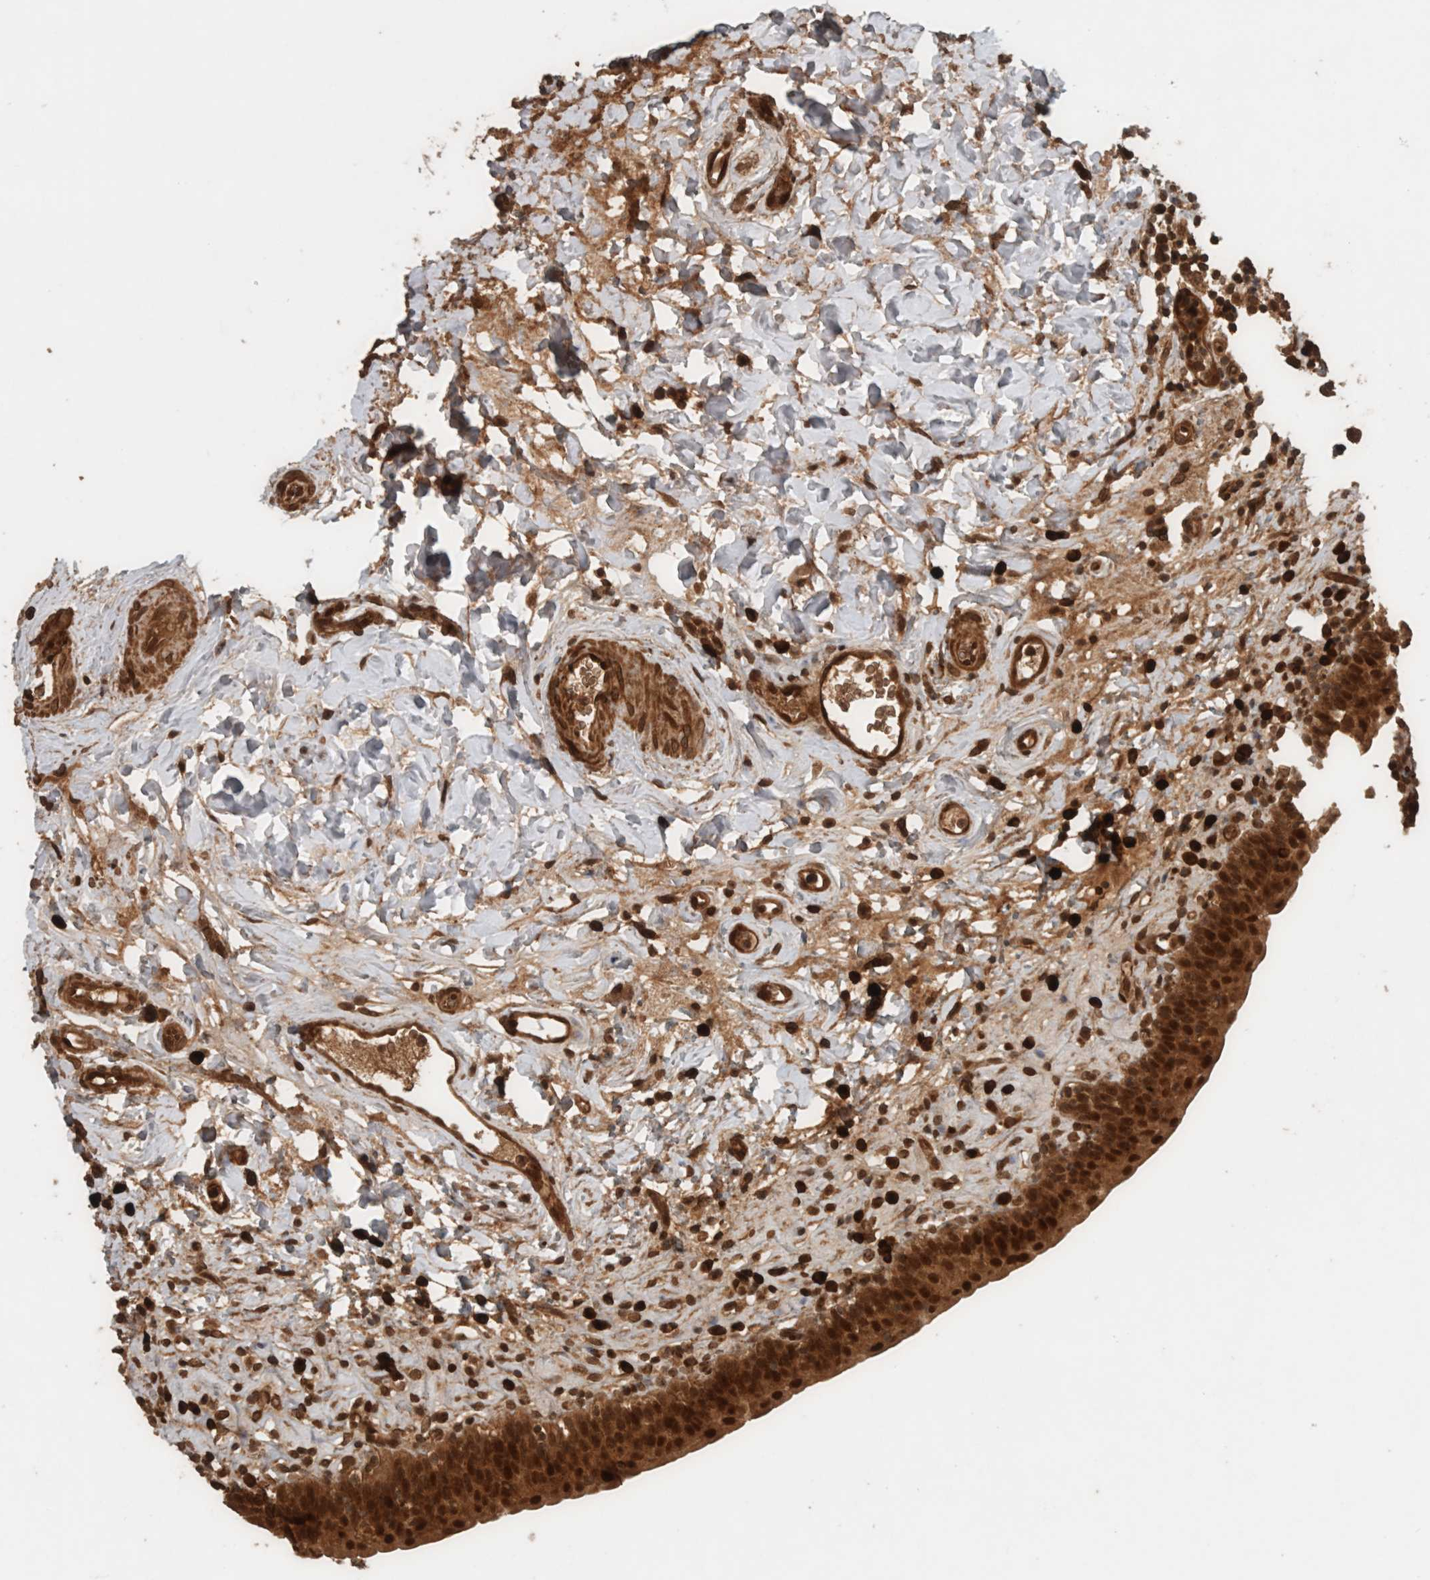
{"staining": {"intensity": "strong", "quantity": ">75%", "location": "cytoplasmic/membranous,nuclear"}, "tissue": "urinary bladder", "cell_type": "Urothelial cells", "image_type": "normal", "snomed": [{"axis": "morphology", "description": "Normal tissue, NOS"}, {"axis": "topography", "description": "Urinary bladder"}], "caption": "DAB (3,3'-diaminobenzidine) immunohistochemical staining of benign human urinary bladder exhibits strong cytoplasmic/membranous,nuclear protein expression in about >75% of urothelial cells.", "gene": "CNTROB", "patient": {"sex": "male", "age": 83}}